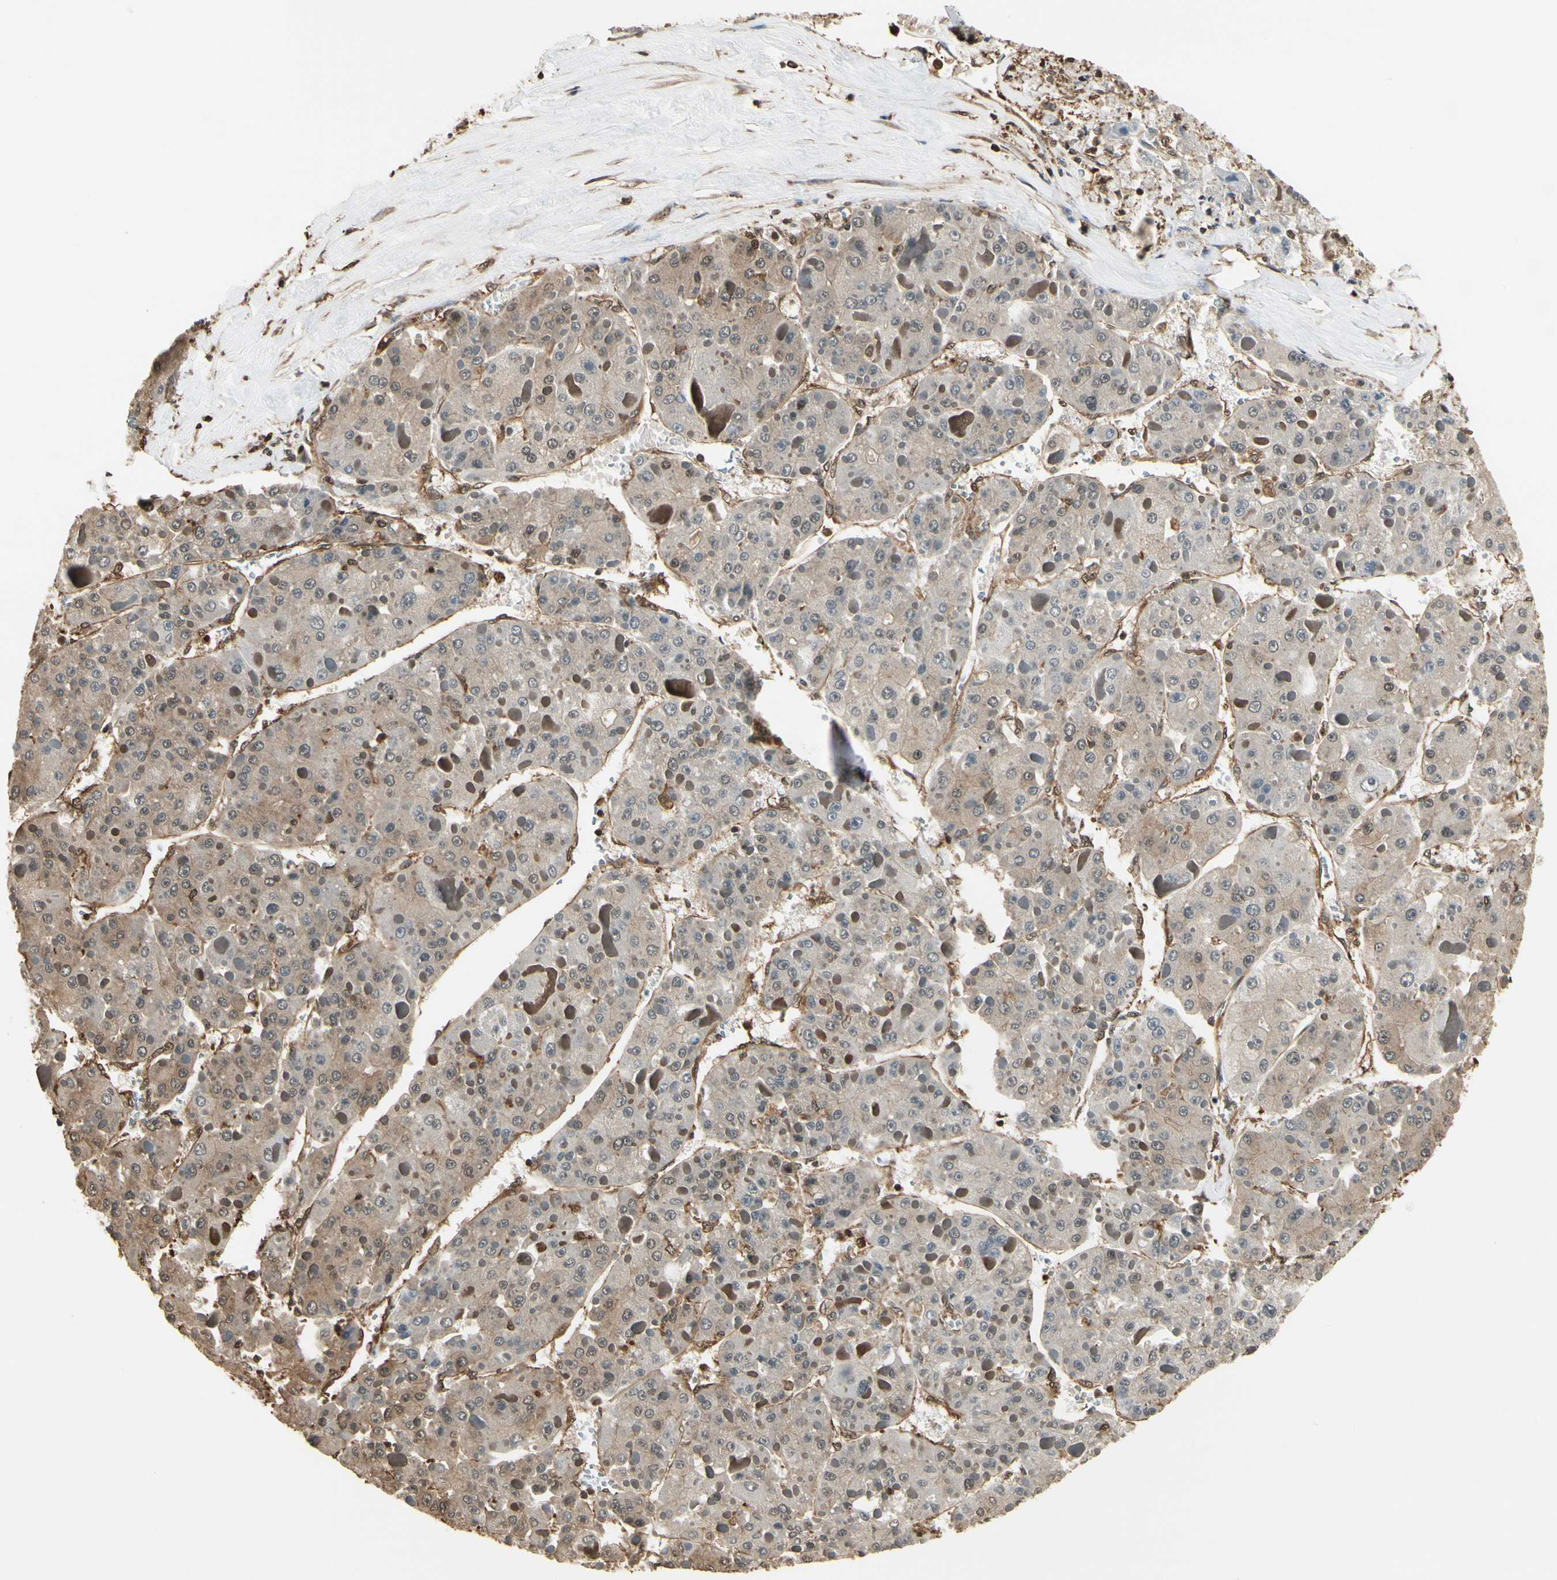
{"staining": {"intensity": "weak", "quantity": "<25%", "location": "cytoplasmic/membranous,nuclear"}, "tissue": "liver cancer", "cell_type": "Tumor cells", "image_type": "cancer", "snomed": [{"axis": "morphology", "description": "Carcinoma, Hepatocellular, NOS"}, {"axis": "topography", "description": "Liver"}], "caption": "IHC histopathology image of hepatocellular carcinoma (liver) stained for a protein (brown), which shows no positivity in tumor cells. (DAB immunohistochemistry (IHC) visualized using brightfield microscopy, high magnification).", "gene": "YWHAE", "patient": {"sex": "female", "age": 73}}